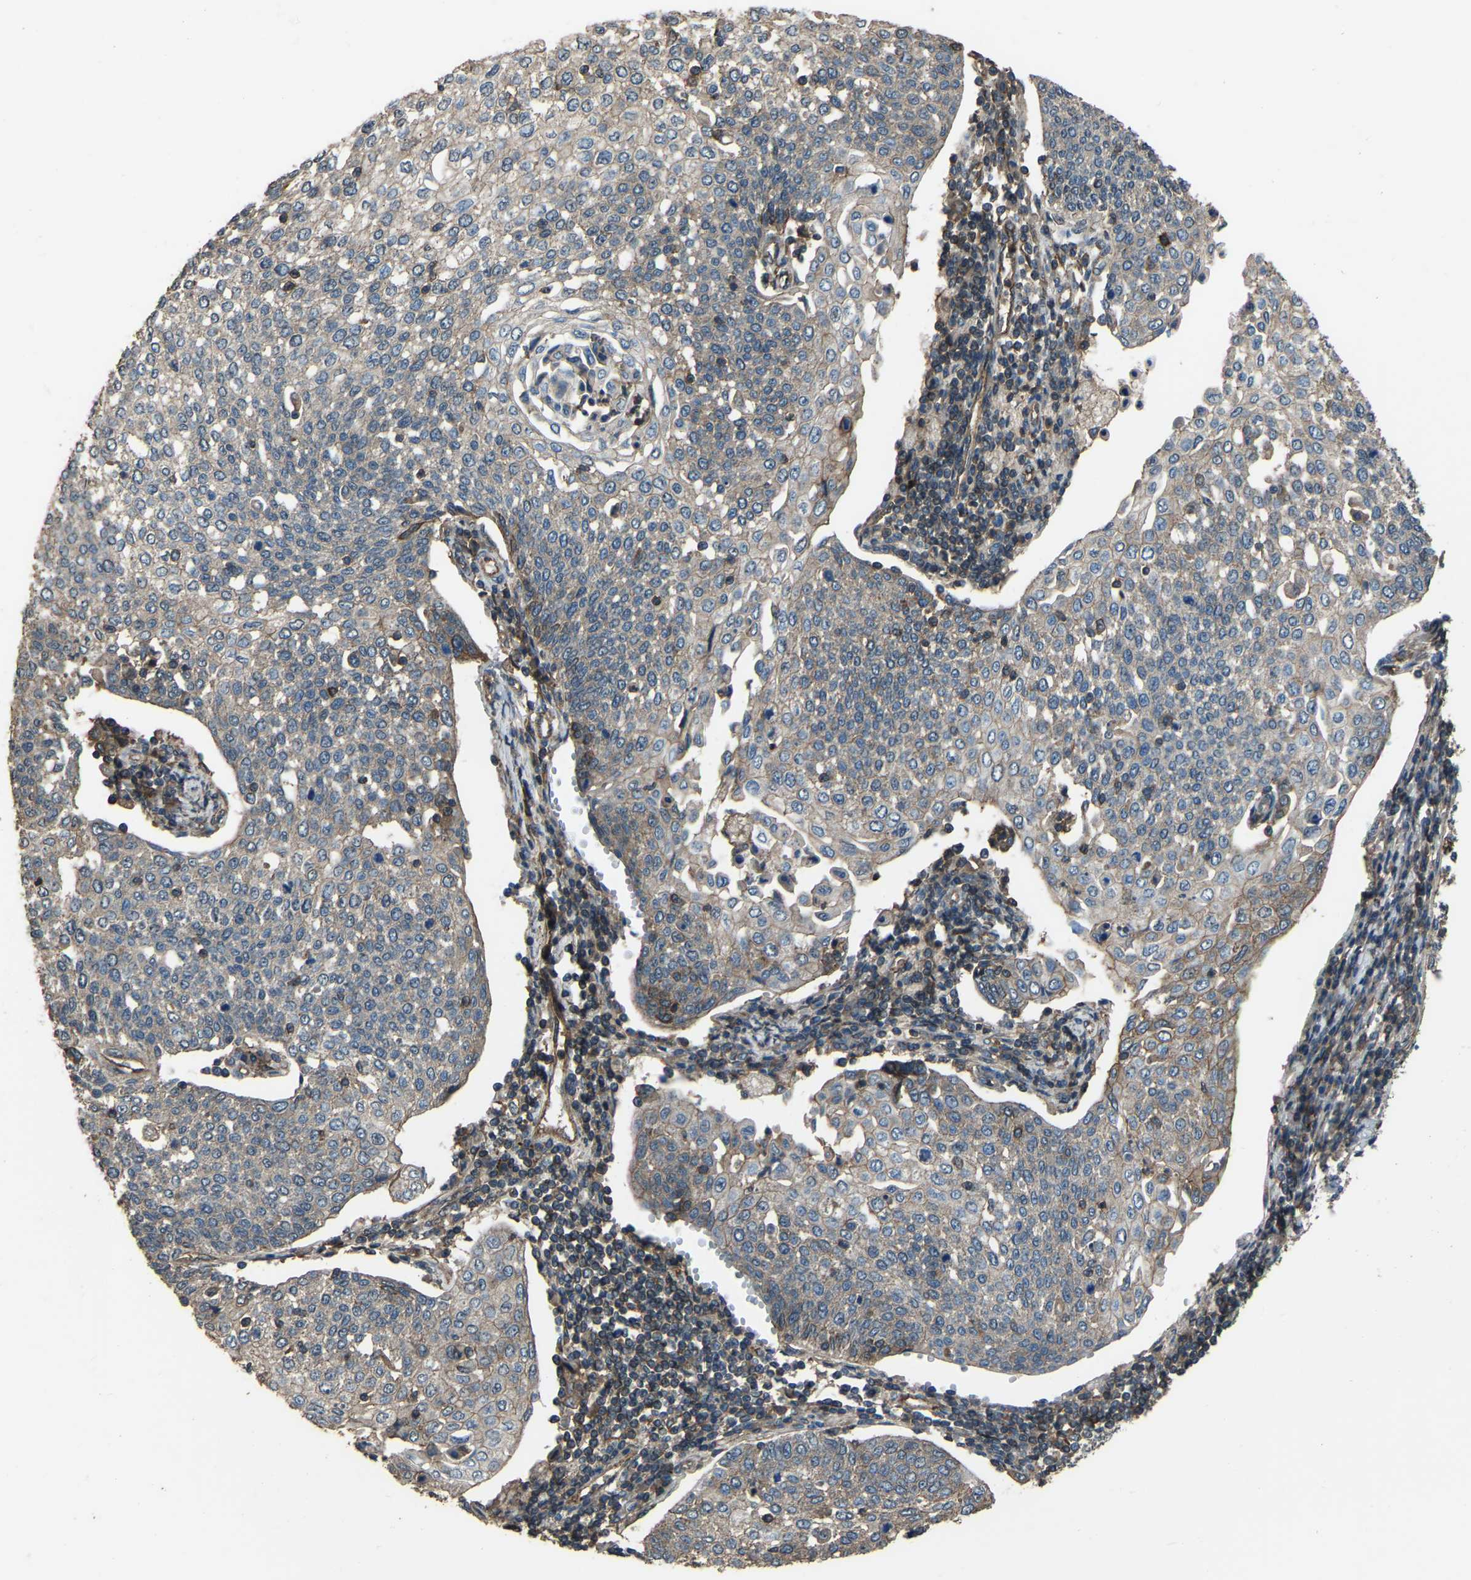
{"staining": {"intensity": "weak", "quantity": "<25%", "location": "cytoplasmic/membranous"}, "tissue": "cervical cancer", "cell_type": "Tumor cells", "image_type": "cancer", "snomed": [{"axis": "morphology", "description": "Squamous cell carcinoma, NOS"}, {"axis": "topography", "description": "Cervix"}], "caption": "High power microscopy image of an immunohistochemistry (IHC) micrograph of cervical cancer (squamous cell carcinoma), revealing no significant positivity in tumor cells.", "gene": "SLC4A2", "patient": {"sex": "female", "age": 34}}